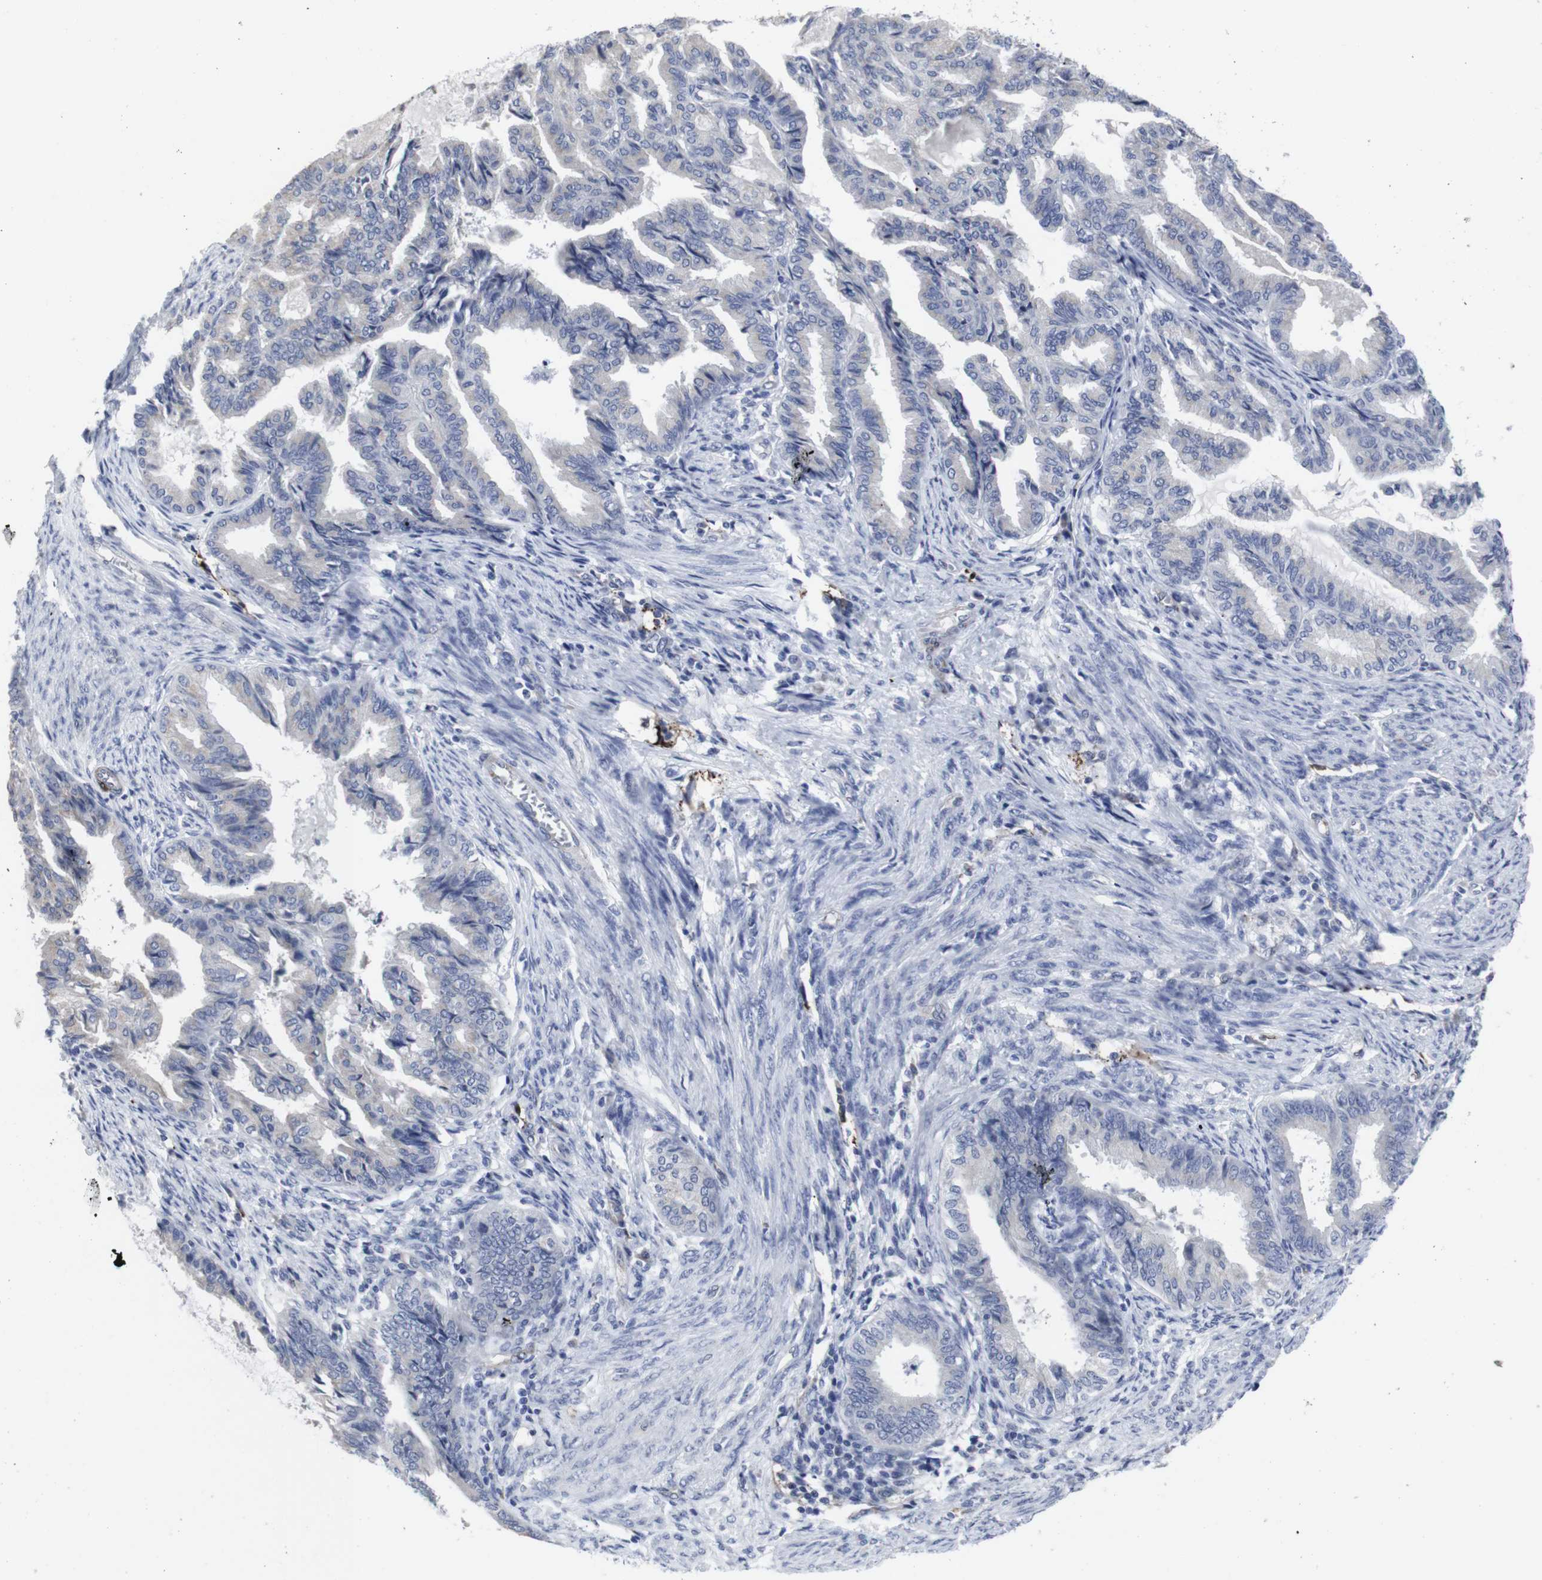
{"staining": {"intensity": "negative", "quantity": "none", "location": "none"}, "tissue": "endometrial cancer", "cell_type": "Tumor cells", "image_type": "cancer", "snomed": [{"axis": "morphology", "description": "Adenocarcinoma, NOS"}, {"axis": "topography", "description": "Endometrium"}], "caption": "Immunohistochemistry (IHC) micrograph of endometrial cancer (adenocarcinoma) stained for a protein (brown), which shows no expression in tumor cells.", "gene": "SNCG", "patient": {"sex": "female", "age": 86}}